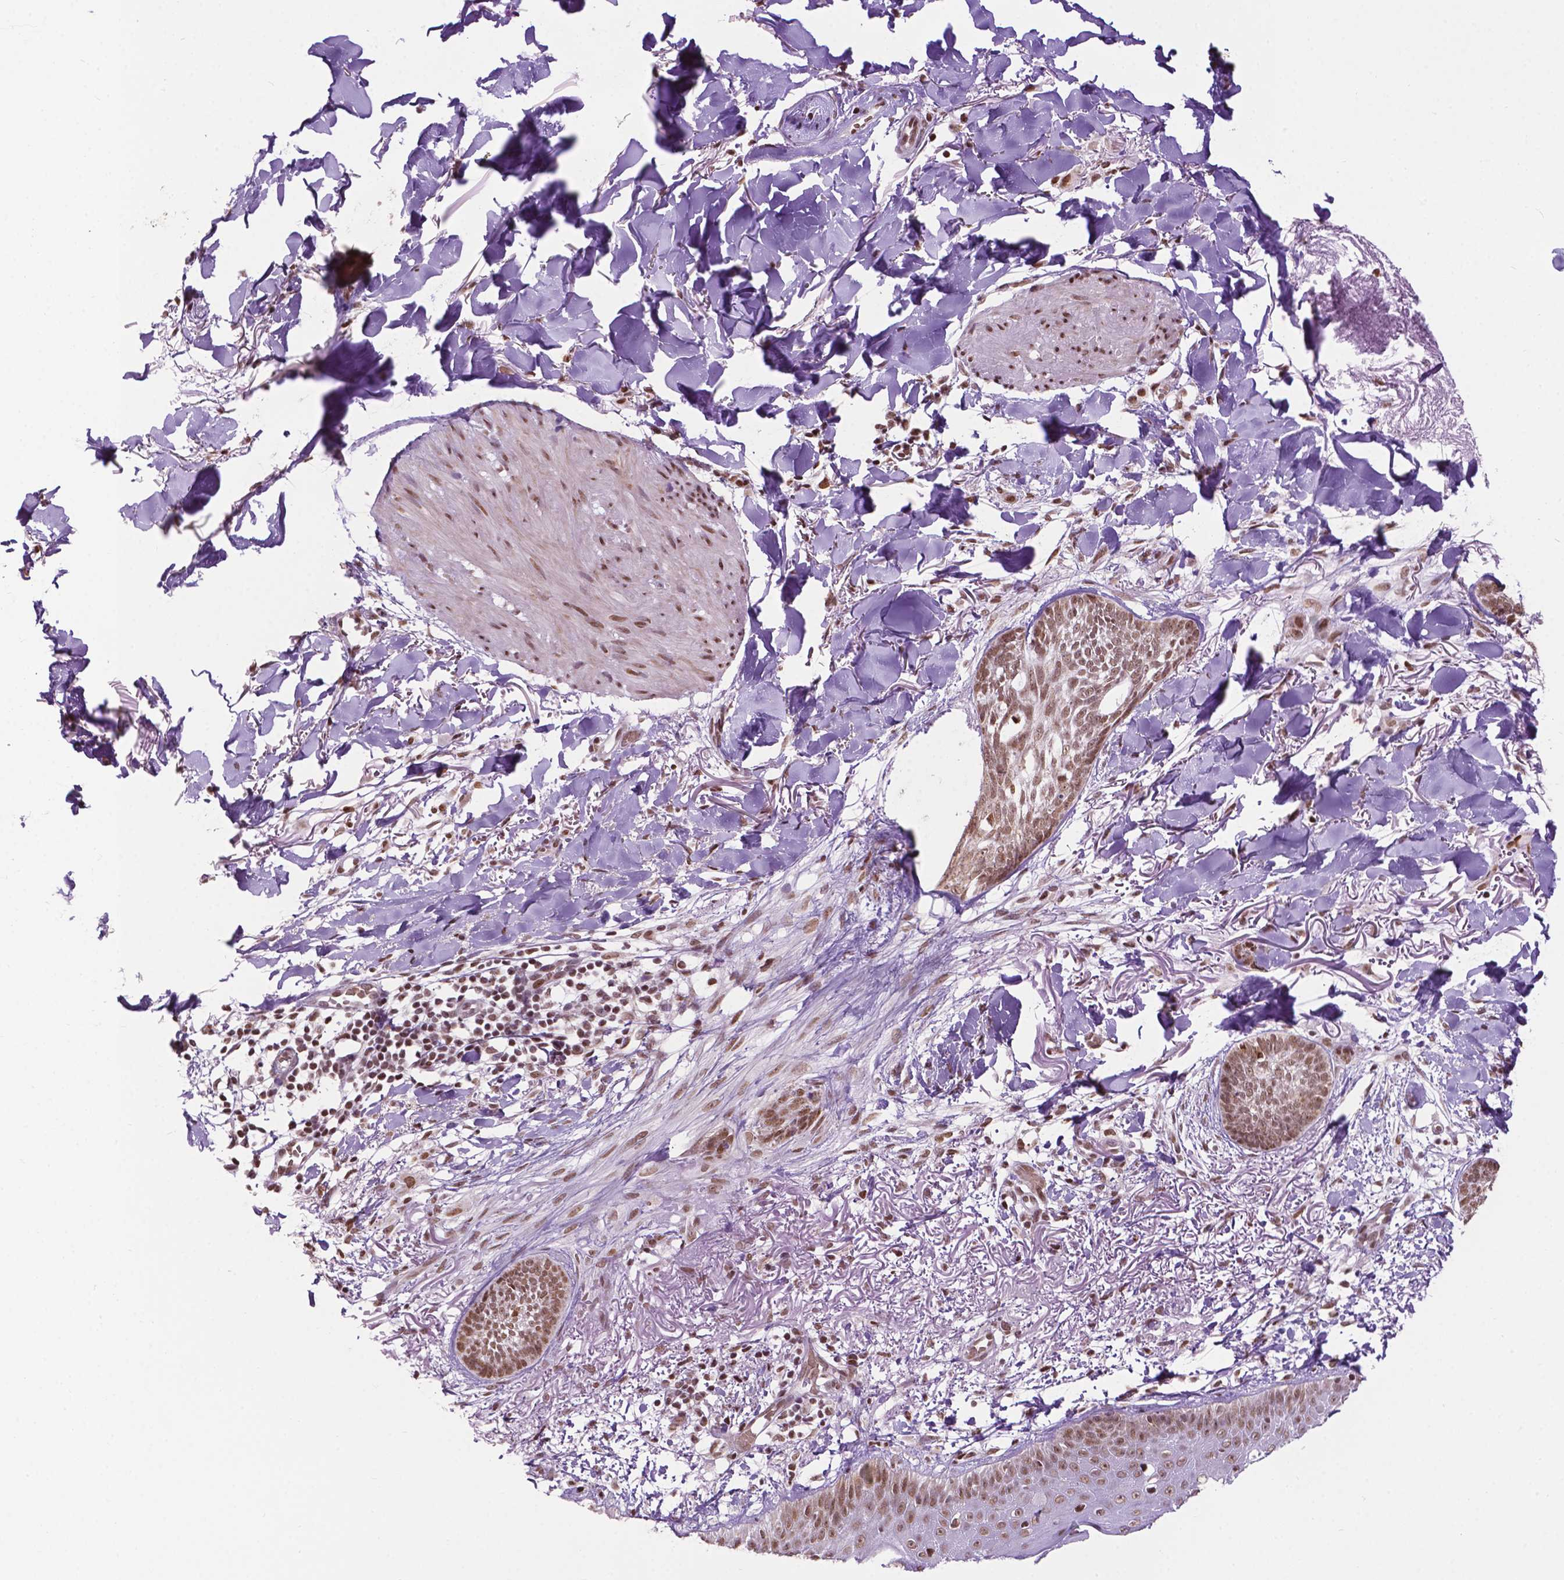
{"staining": {"intensity": "moderate", "quantity": ">75%", "location": "nuclear"}, "tissue": "skin cancer", "cell_type": "Tumor cells", "image_type": "cancer", "snomed": [{"axis": "morphology", "description": "Normal tissue, NOS"}, {"axis": "morphology", "description": "Basal cell carcinoma"}, {"axis": "topography", "description": "Skin"}], "caption": "About >75% of tumor cells in basal cell carcinoma (skin) show moderate nuclear protein positivity as visualized by brown immunohistochemical staining.", "gene": "COL23A1", "patient": {"sex": "male", "age": 84}}